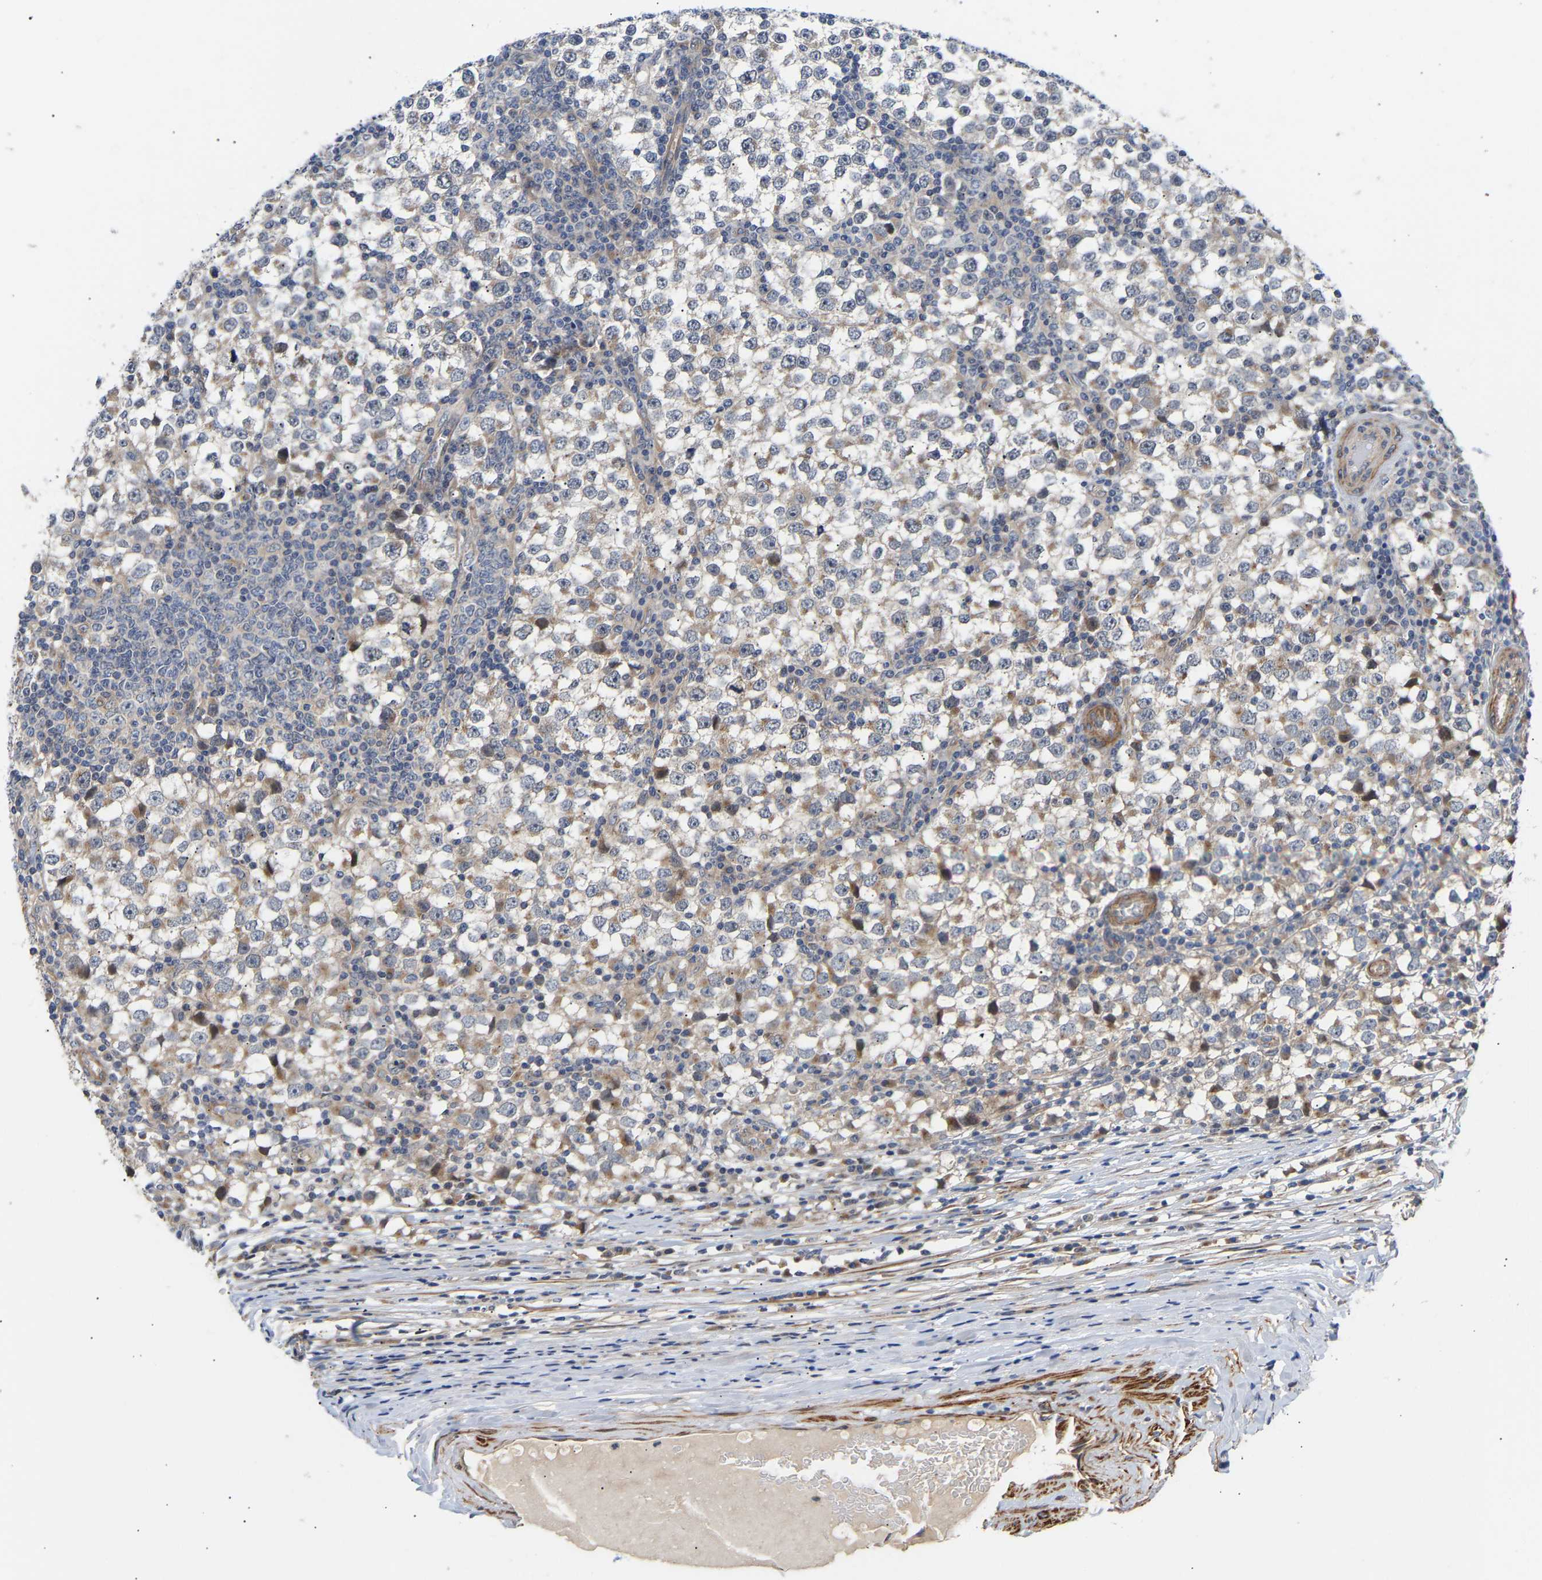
{"staining": {"intensity": "weak", "quantity": "25%-75%", "location": "cytoplasmic/membranous"}, "tissue": "testis cancer", "cell_type": "Tumor cells", "image_type": "cancer", "snomed": [{"axis": "morphology", "description": "Seminoma, NOS"}, {"axis": "topography", "description": "Testis"}], "caption": "A photomicrograph of seminoma (testis) stained for a protein displays weak cytoplasmic/membranous brown staining in tumor cells.", "gene": "KASH5", "patient": {"sex": "male", "age": 65}}